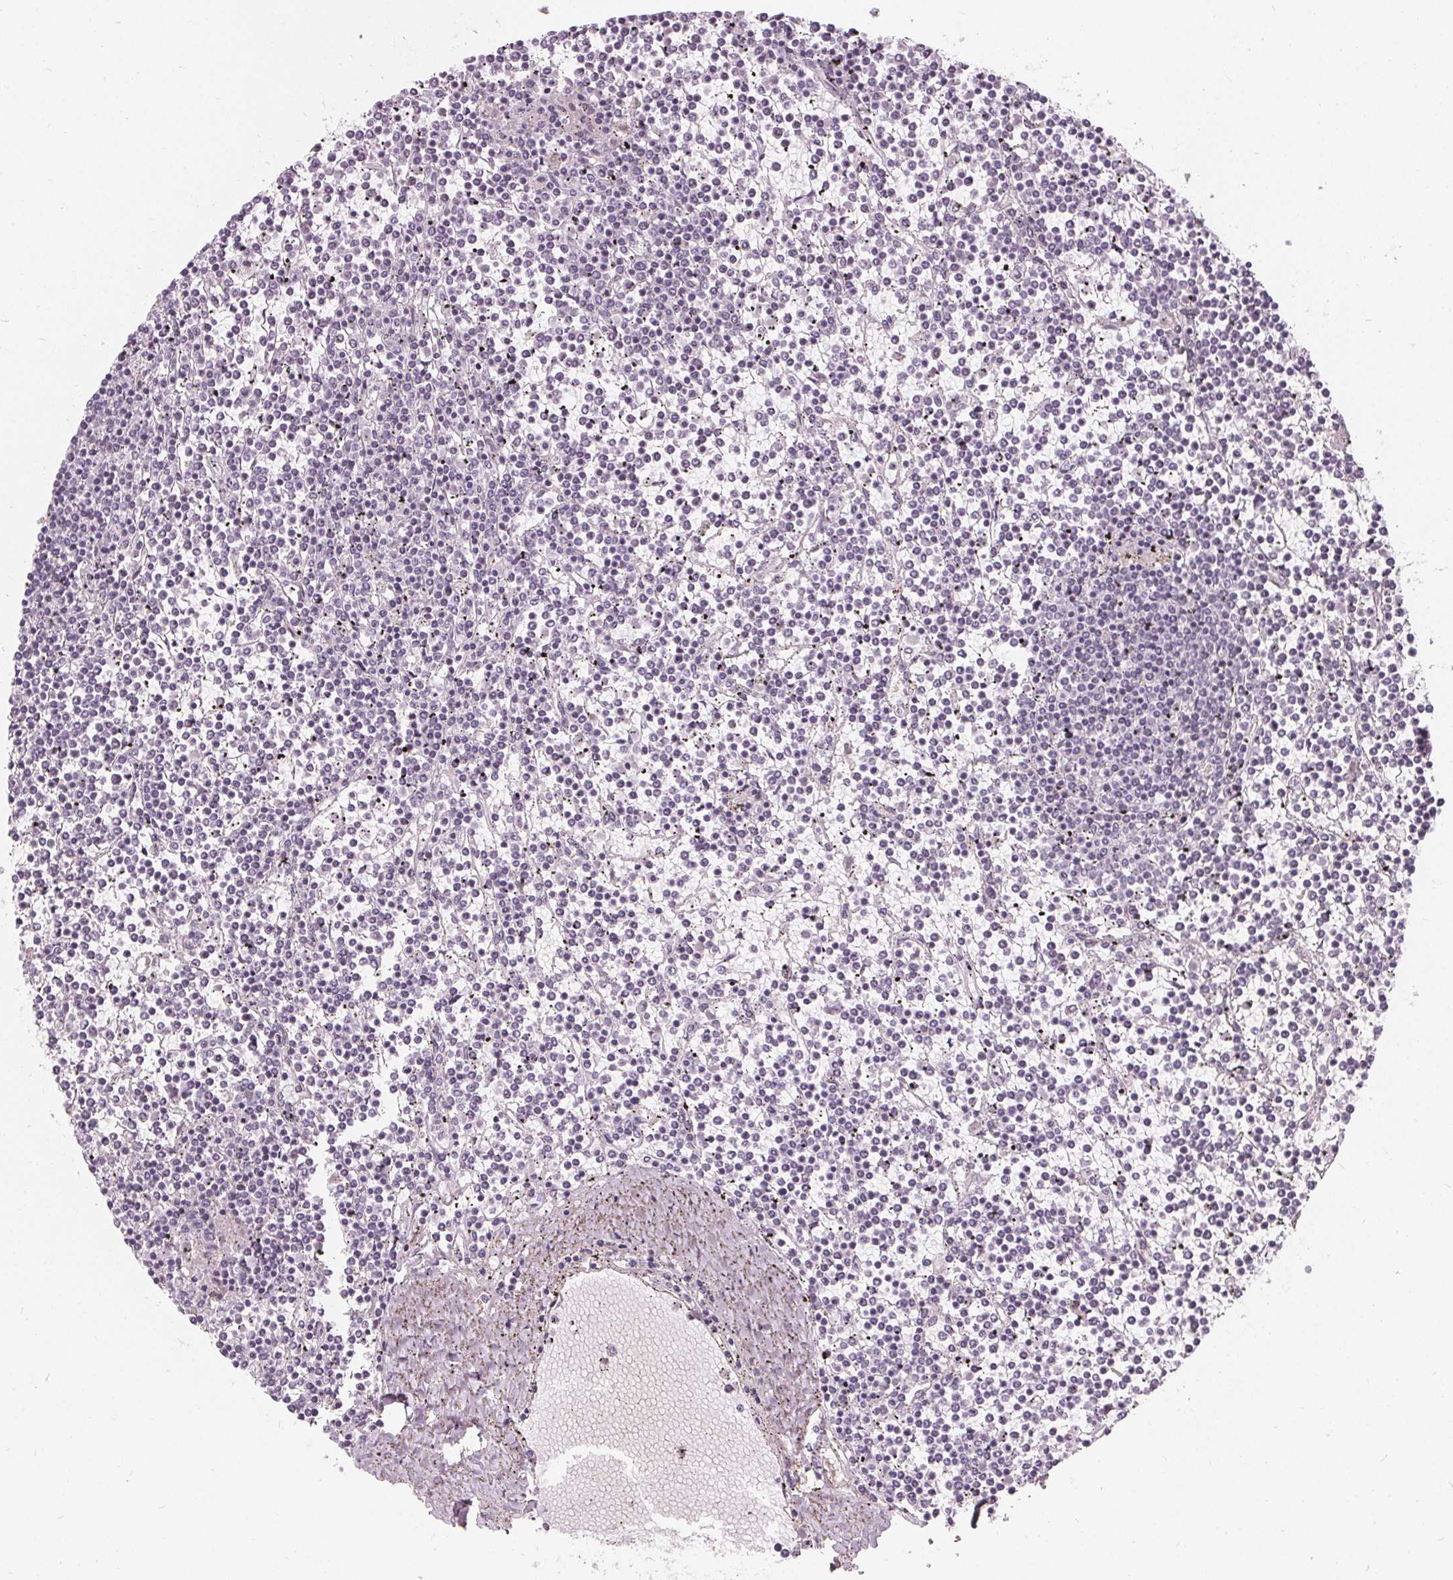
{"staining": {"intensity": "negative", "quantity": "none", "location": "none"}, "tissue": "lymphoma", "cell_type": "Tumor cells", "image_type": "cancer", "snomed": [{"axis": "morphology", "description": "Malignant lymphoma, non-Hodgkin's type, Low grade"}, {"axis": "topography", "description": "Spleen"}], "caption": "Protein analysis of low-grade malignant lymphoma, non-Hodgkin's type demonstrates no significant expression in tumor cells.", "gene": "HOPX", "patient": {"sex": "female", "age": 19}}